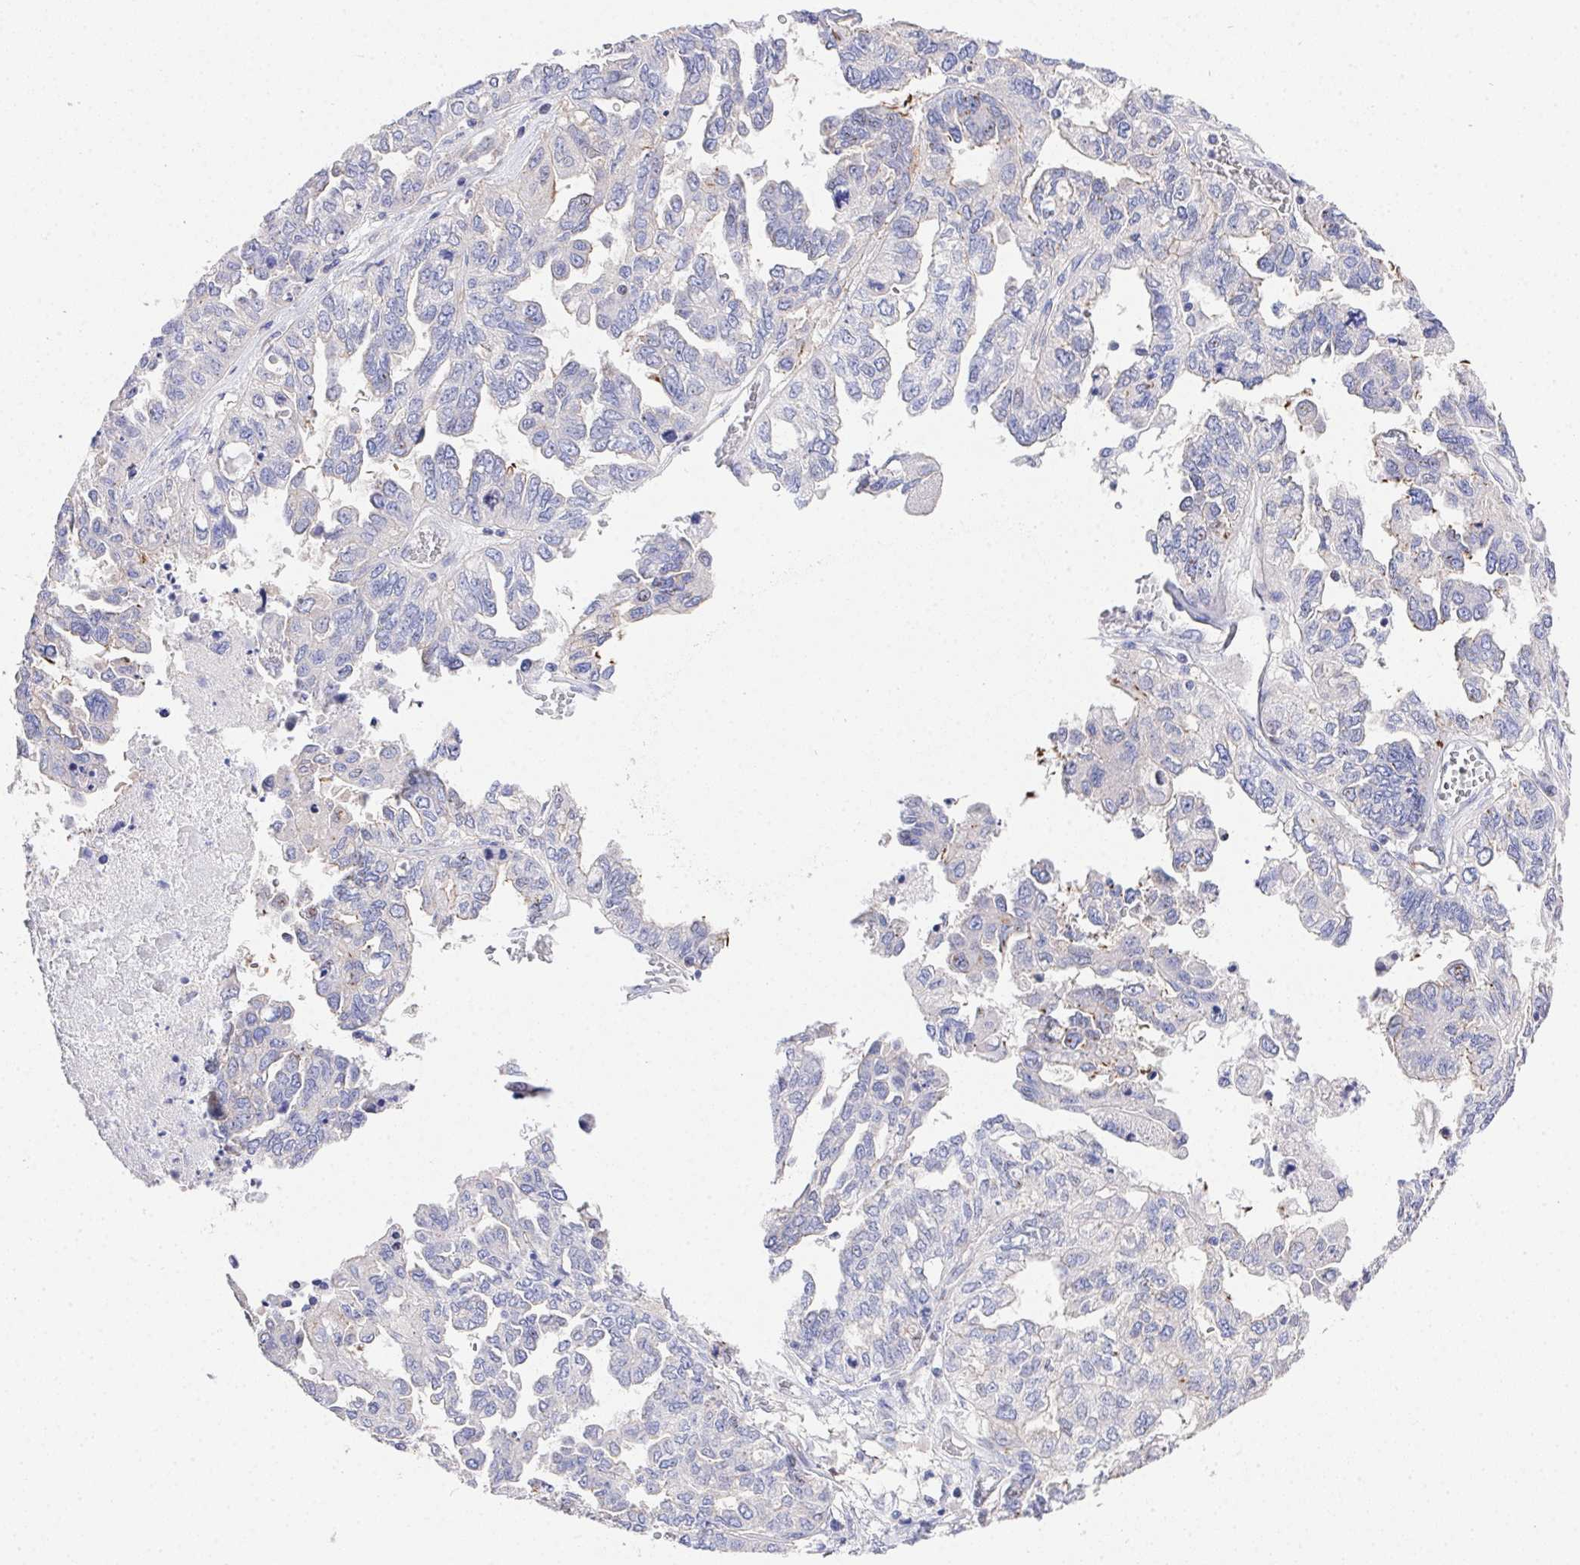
{"staining": {"intensity": "negative", "quantity": "none", "location": "none"}, "tissue": "ovarian cancer", "cell_type": "Tumor cells", "image_type": "cancer", "snomed": [{"axis": "morphology", "description": "Cystadenocarcinoma, serous, NOS"}, {"axis": "topography", "description": "Ovary"}], "caption": "This is an immunohistochemistry (IHC) image of human ovarian cancer (serous cystadenocarcinoma). There is no expression in tumor cells.", "gene": "PRG3", "patient": {"sex": "female", "age": 53}}